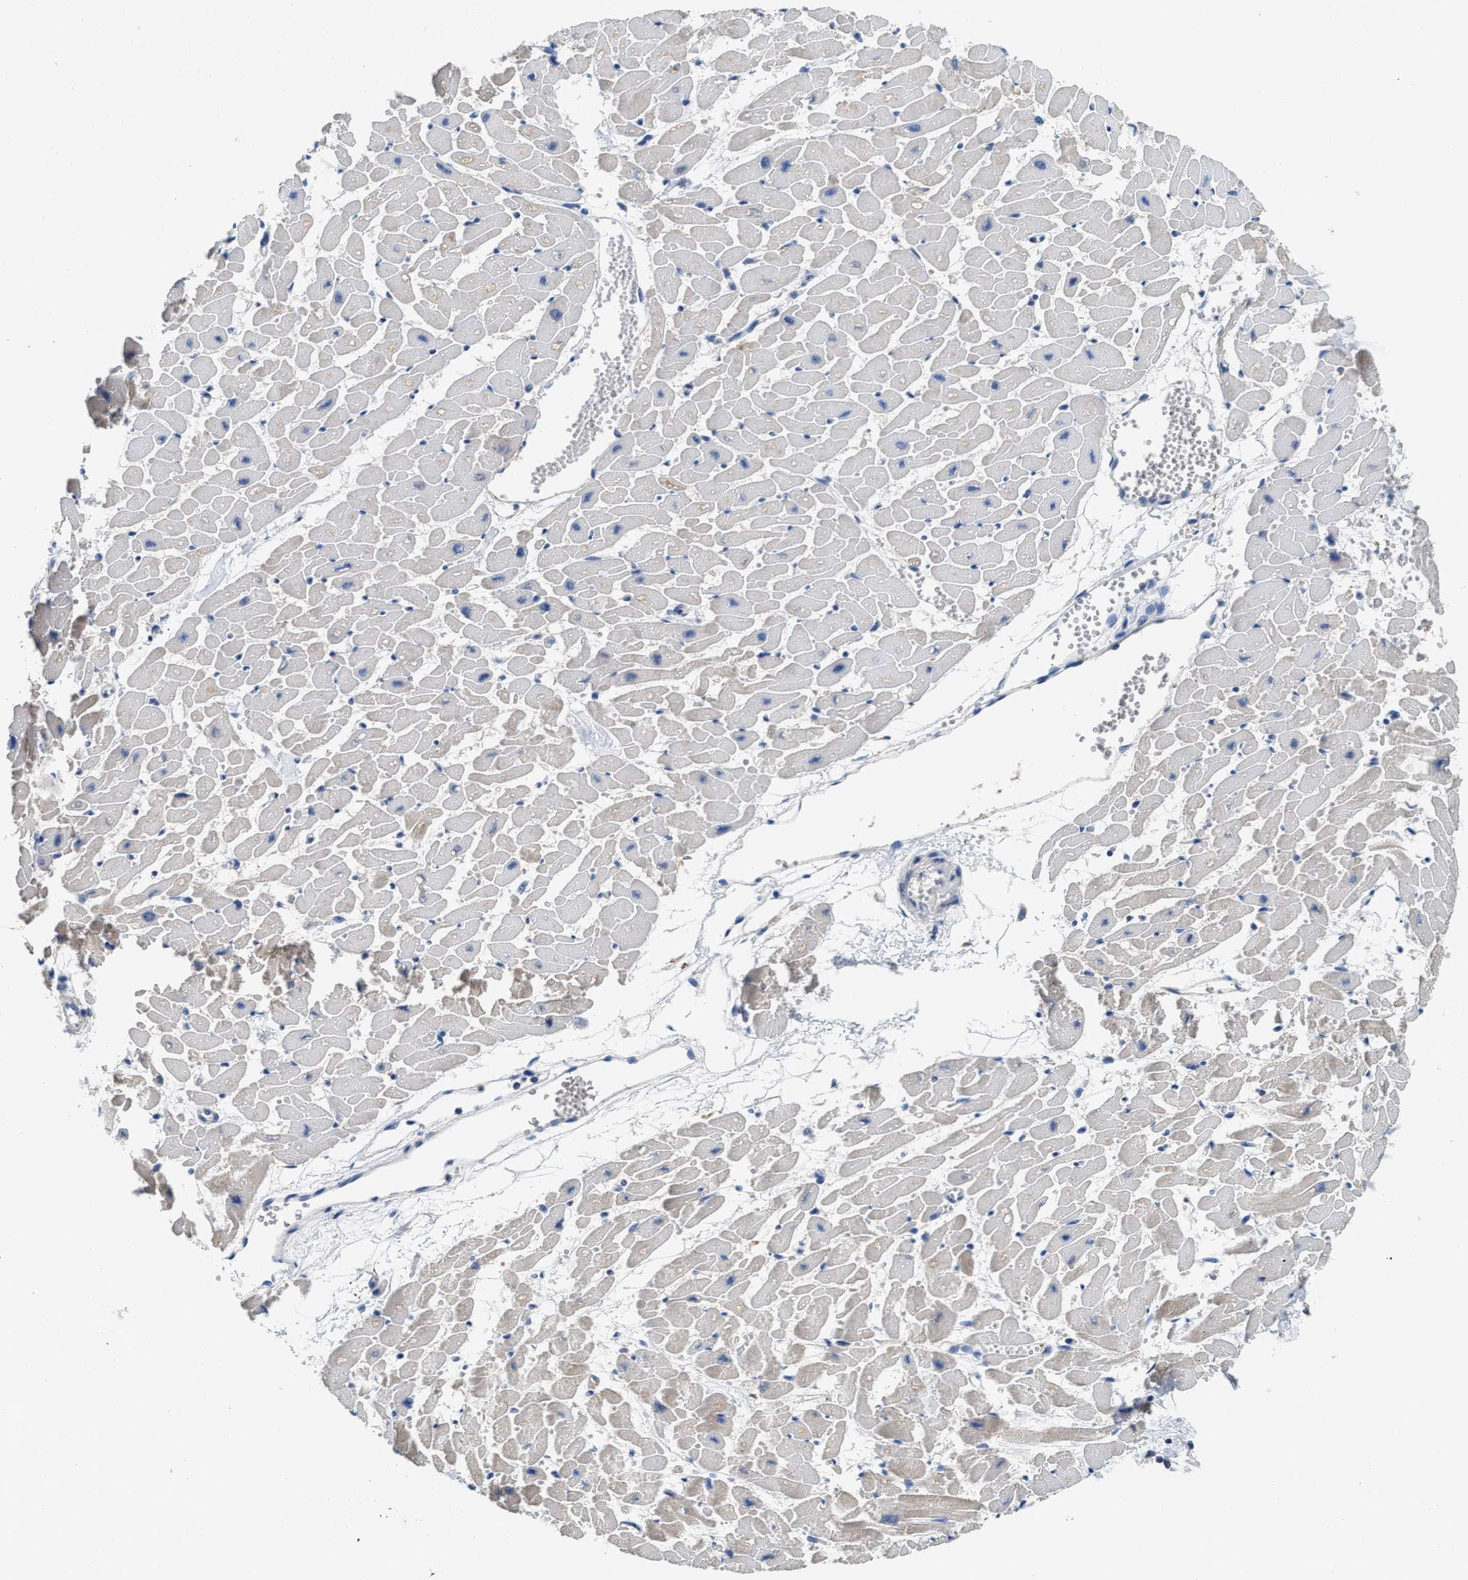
{"staining": {"intensity": "weak", "quantity": "<25%", "location": "cytoplasmic/membranous"}, "tissue": "heart muscle", "cell_type": "Cardiomyocytes", "image_type": "normal", "snomed": [{"axis": "morphology", "description": "Normal tissue, NOS"}, {"axis": "topography", "description": "Heart"}], "caption": "High power microscopy histopathology image of an IHC micrograph of benign heart muscle, revealing no significant expression in cardiomyocytes.", "gene": "INHA", "patient": {"sex": "female", "age": 19}}